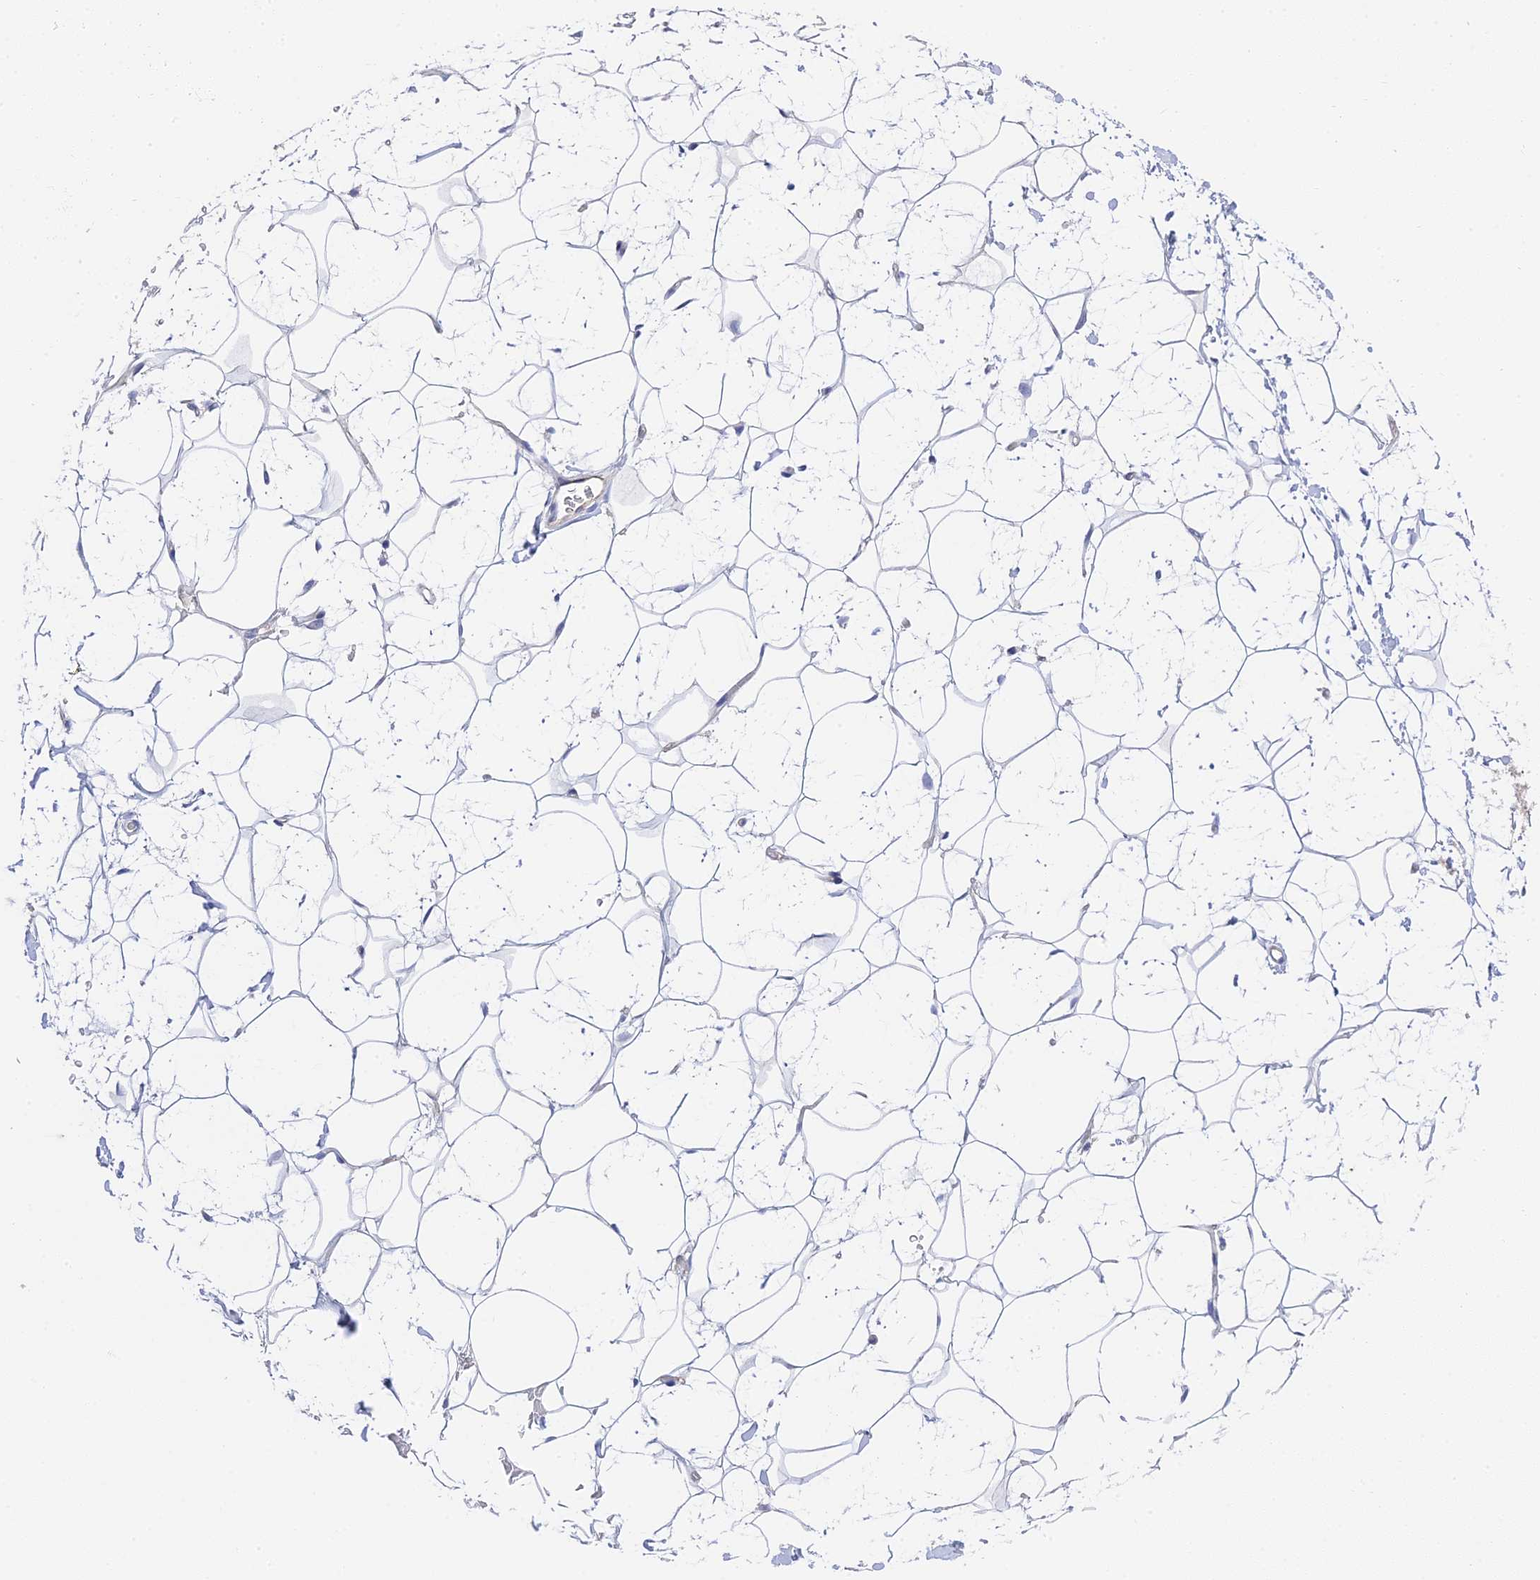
{"staining": {"intensity": "negative", "quantity": "none", "location": "none"}, "tissue": "adipose tissue", "cell_type": "Adipocytes", "image_type": "normal", "snomed": [{"axis": "morphology", "description": "Normal tissue, NOS"}, {"axis": "topography", "description": "Breast"}], "caption": "Immunohistochemistry micrograph of benign adipose tissue stained for a protein (brown), which reveals no expression in adipocytes.", "gene": "HOXB1", "patient": {"sex": "female", "age": 26}}